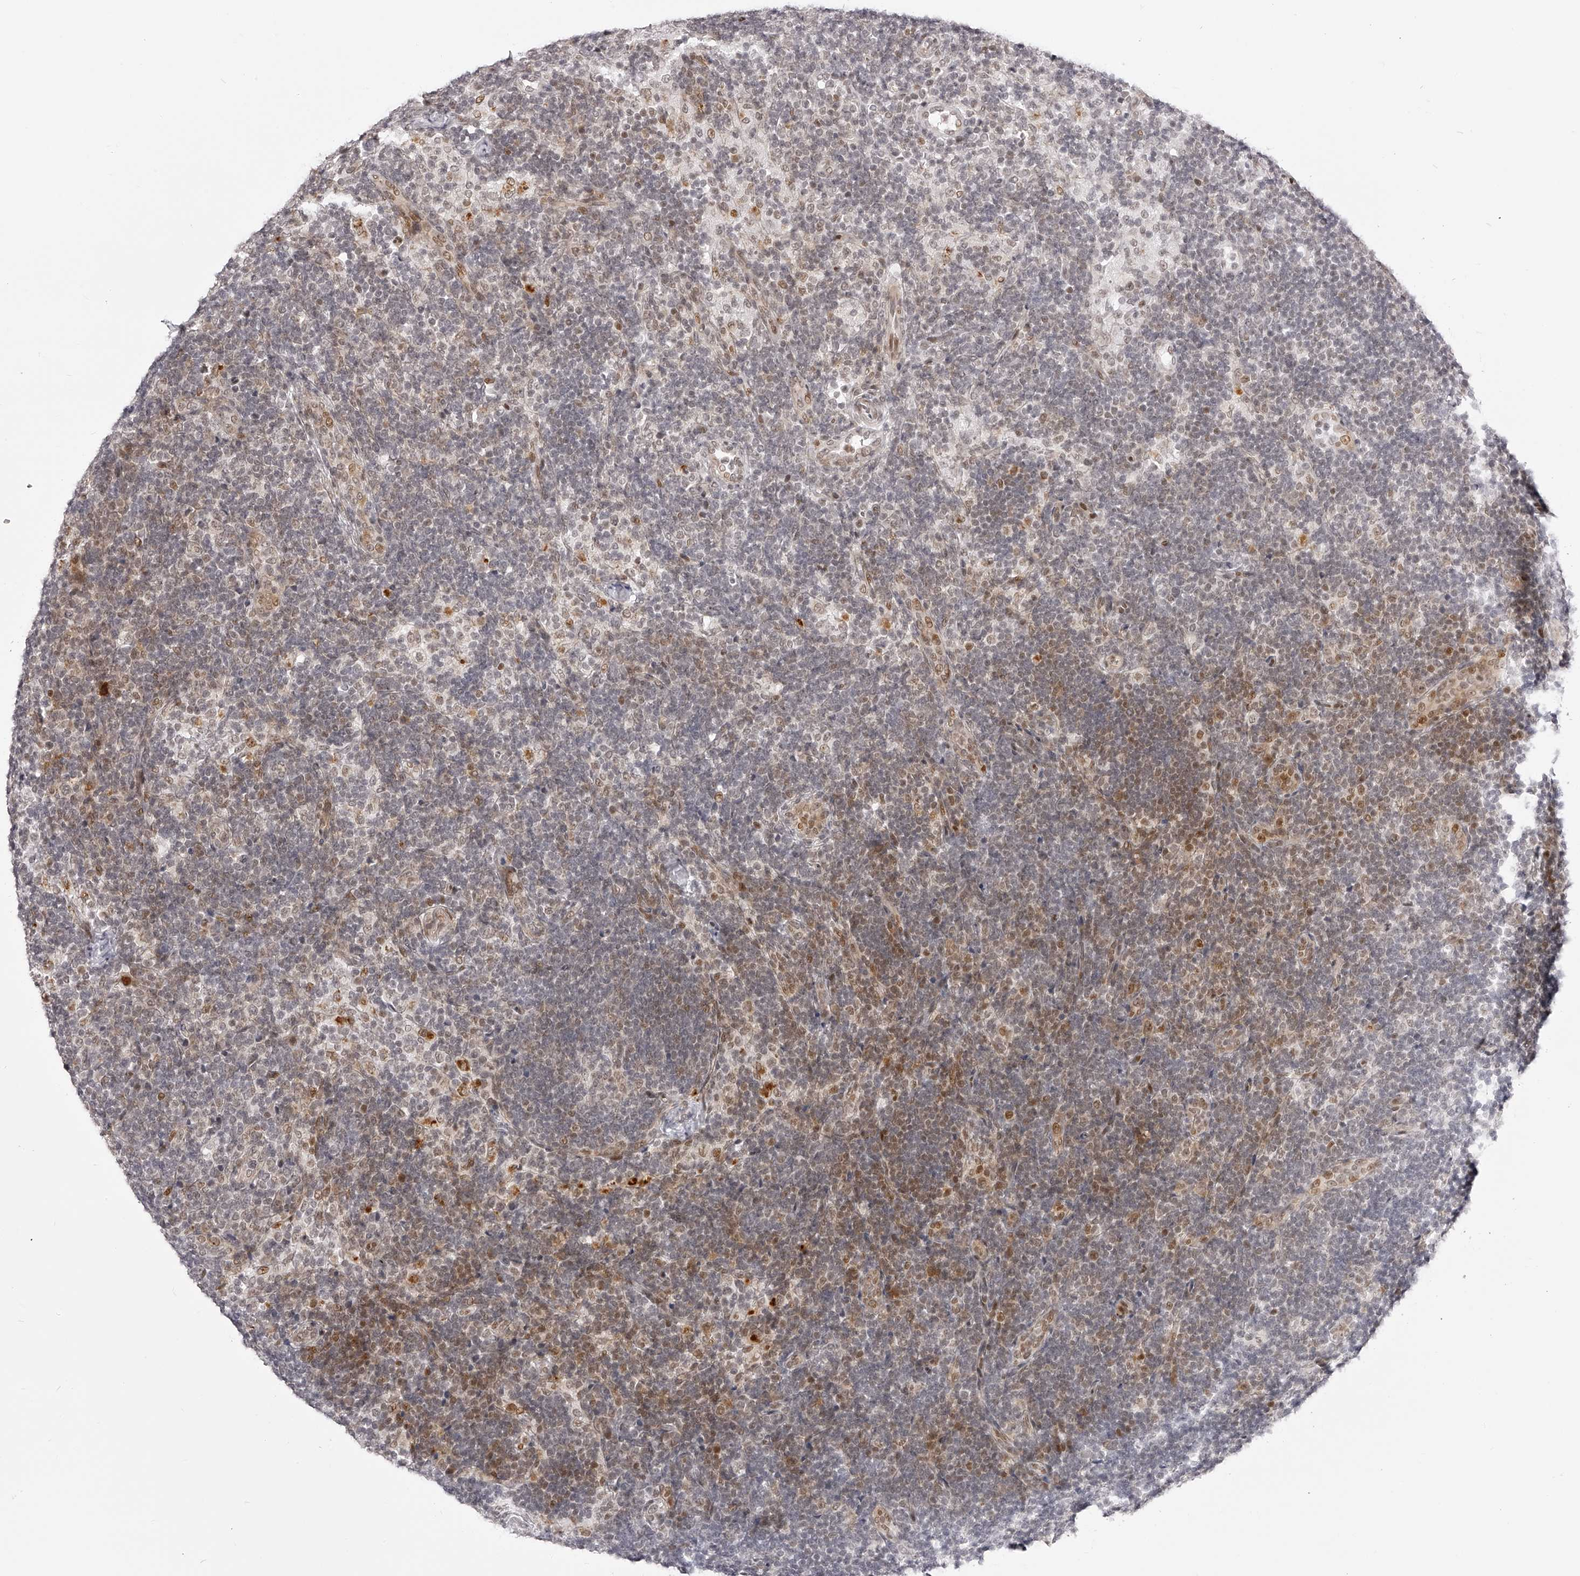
{"staining": {"intensity": "negative", "quantity": "none", "location": "none"}, "tissue": "lymph node", "cell_type": "Germinal center cells", "image_type": "normal", "snomed": [{"axis": "morphology", "description": "Normal tissue, NOS"}, {"axis": "topography", "description": "Lymph node"}], "caption": "The micrograph reveals no staining of germinal center cells in unremarkable lymph node.", "gene": "PLEKHG1", "patient": {"sex": "female", "age": 22}}